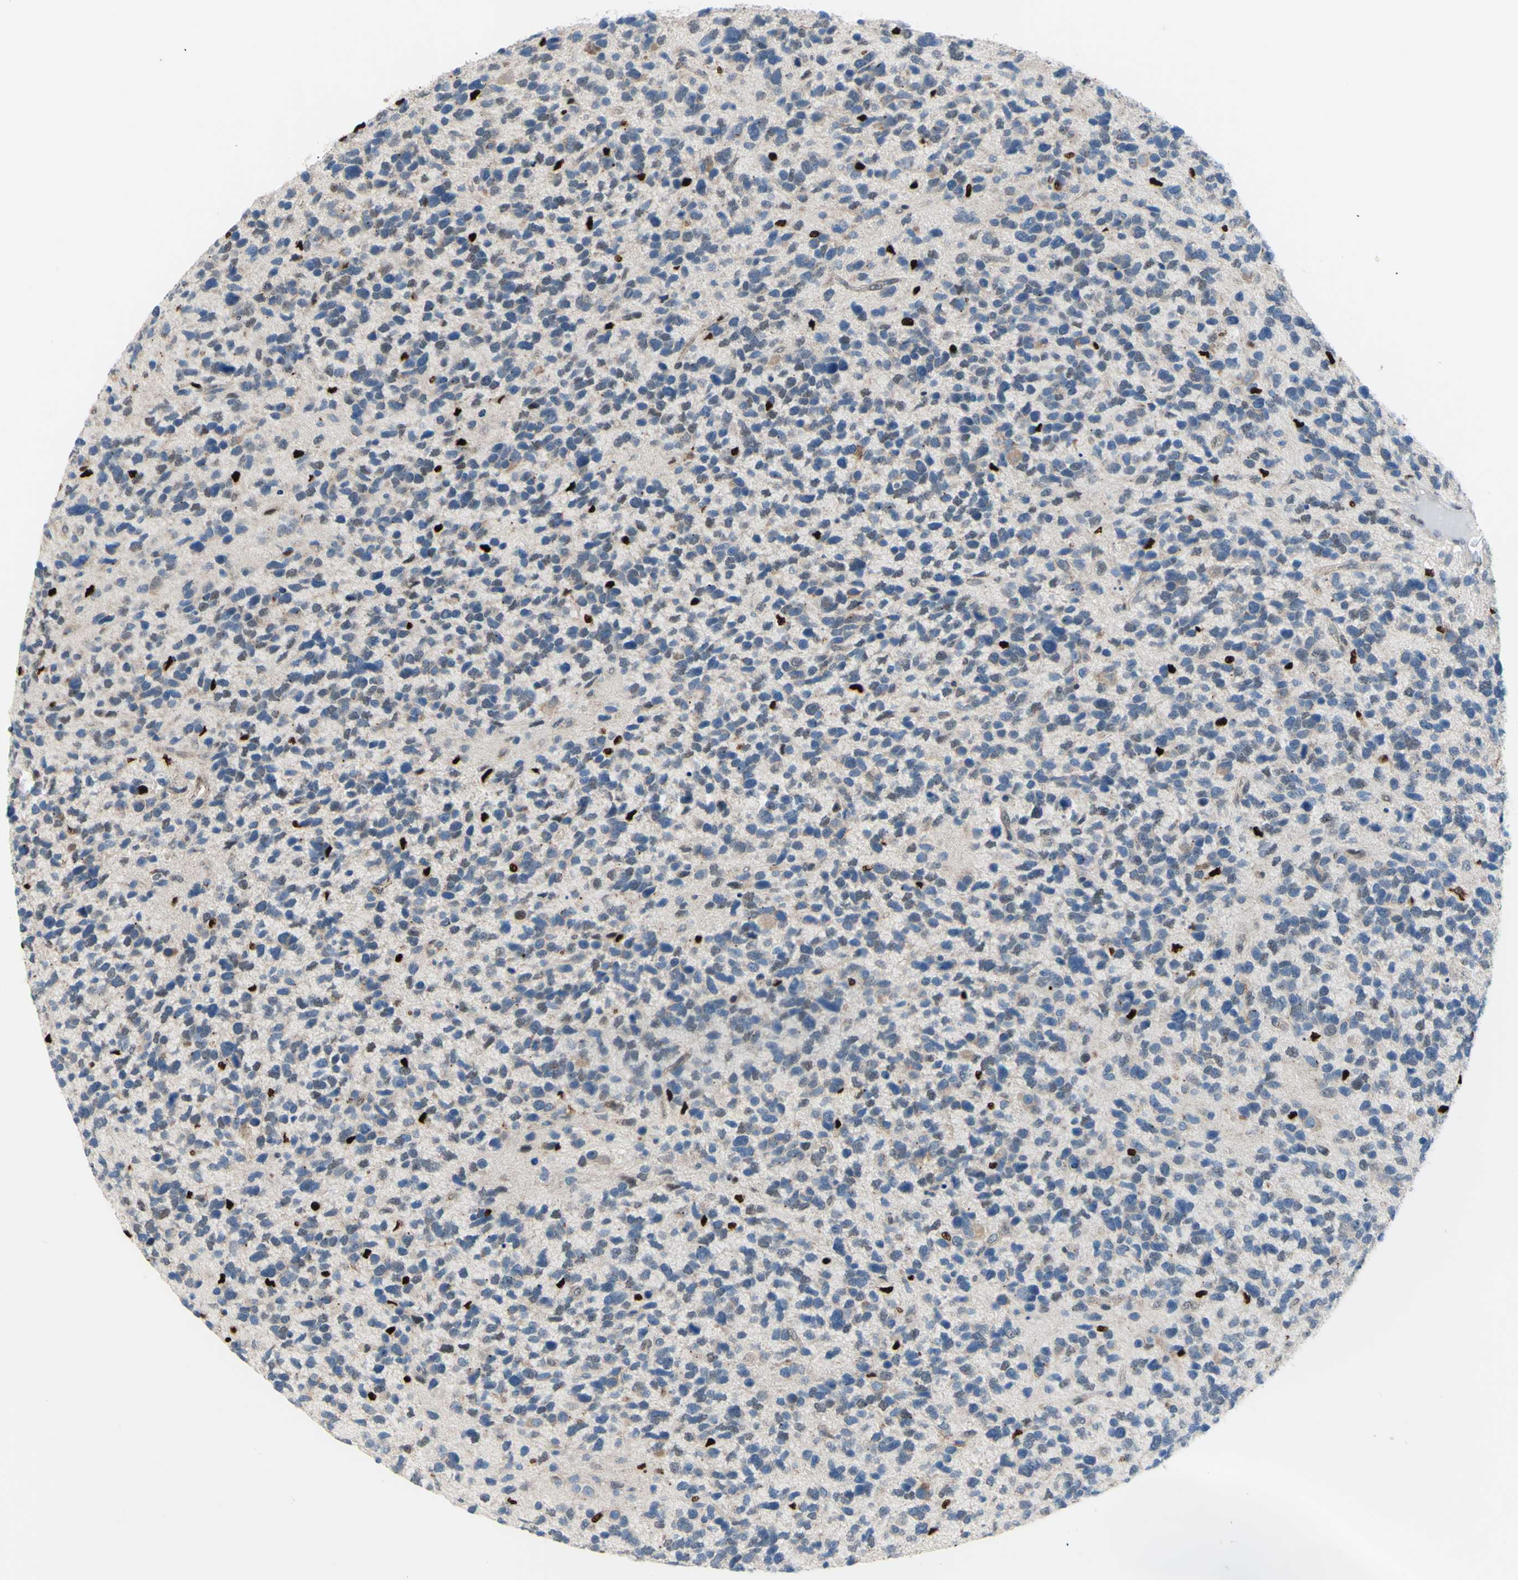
{"staining": {"intensity": "negative", "quantity": "none", "location": "none"}, "tissue": "glioma", "cell_type": "Tumor cells", "image_type": "cancer", "snomed": [{"axis": "morphology", "description": "Glioma, malignant, High grade"}, {"axis": "topography", "description": "Brain"}], "caption": "Micrograph shows no protein positivity in tumor cells of glioma tissue.", "gene": "EED", "patient": {"sex": "female", "age": 58}}